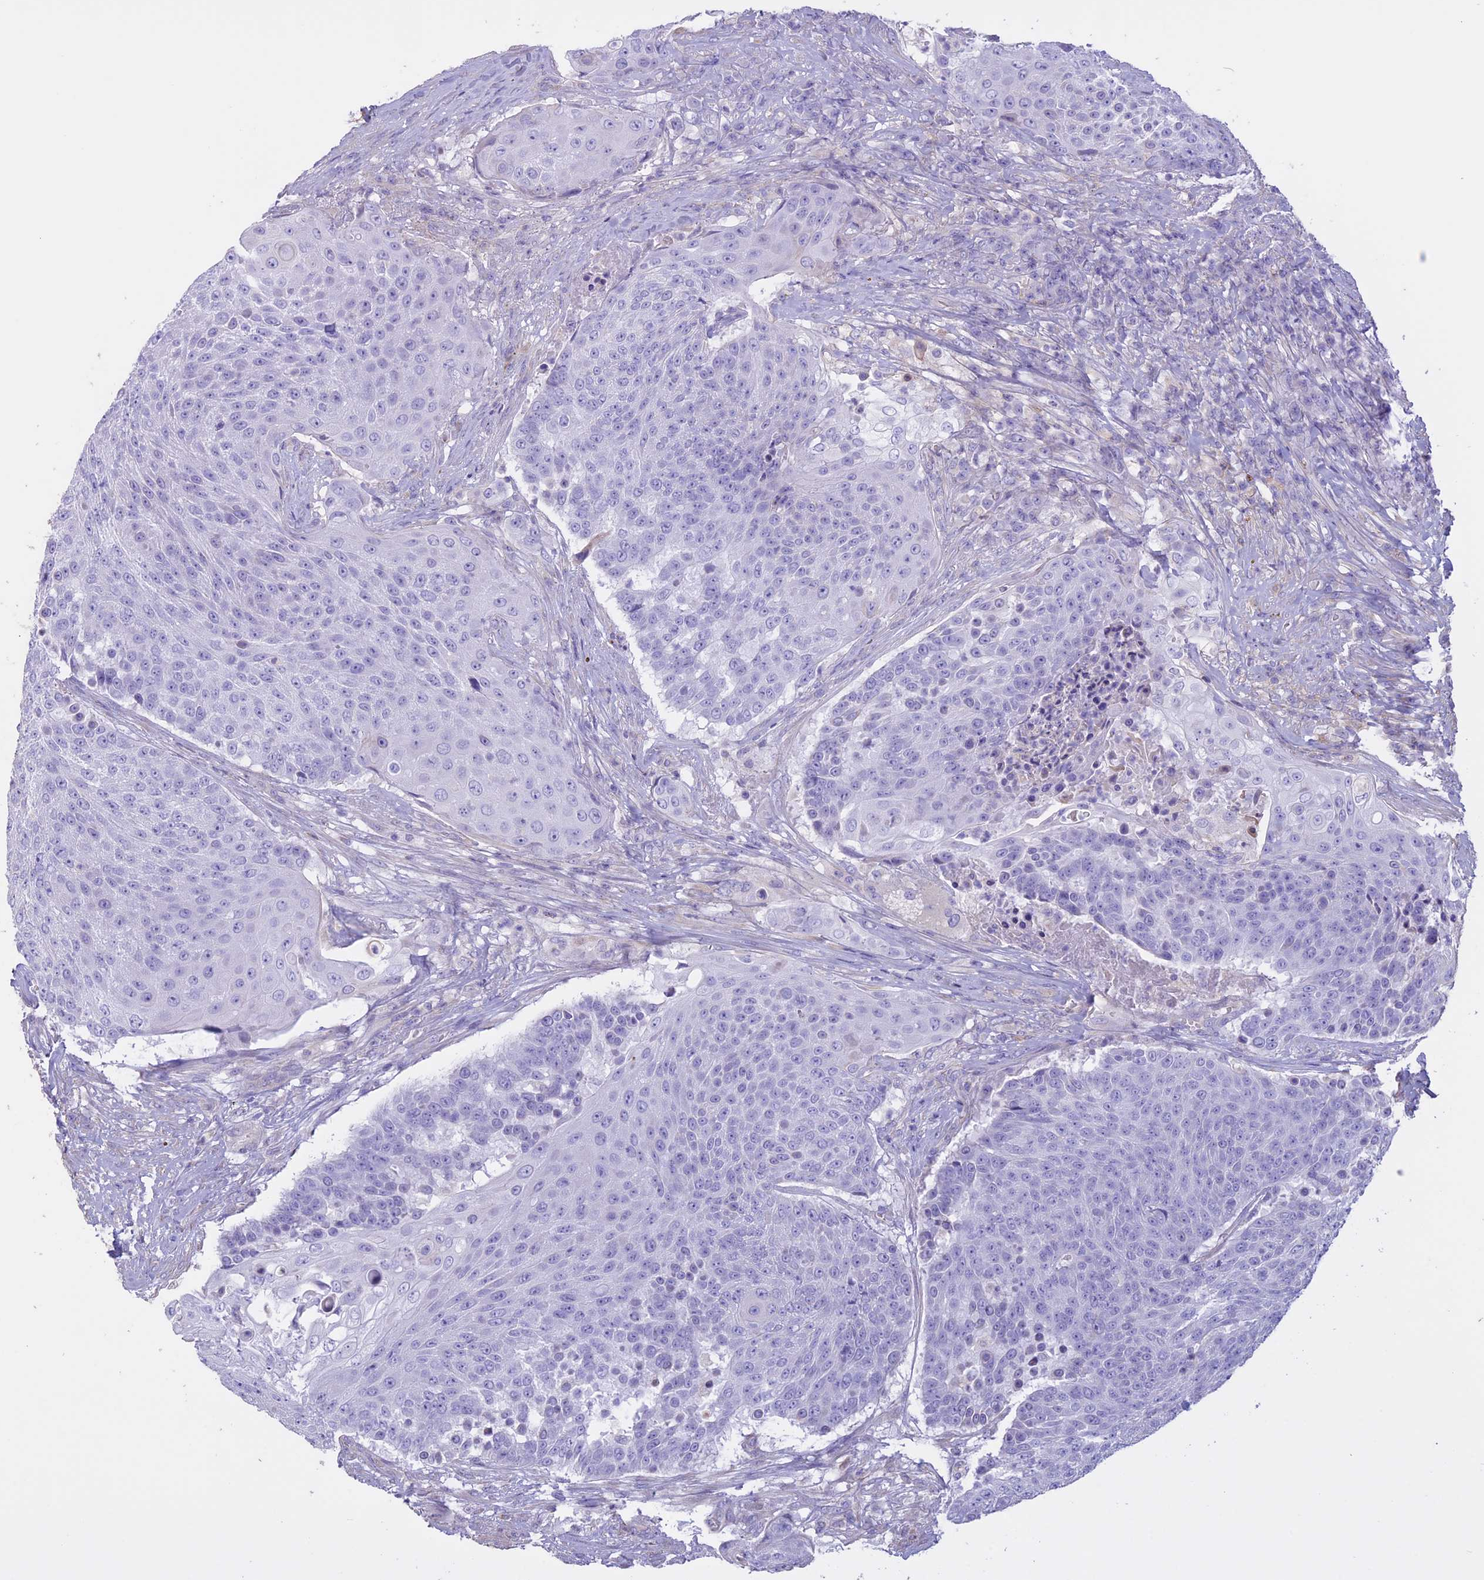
{"staining": {"intensity": "negative", "quantity": "none", "location": "none"}, "tissue": "urothelial cancer", "cell_type": "Tumor cells", "image_type": "cancer", "snomed": [{"axis": "morphology", "description": "Urothelial carcinoma, High grade"}, {"axis": "topography", "description": "Urinary bladder"}], "caption": "This is a image of IHC staining of urothelial carcinoma (high-grade), which shows no positivity in tumor cells.", "gene": "CCDC148", "patient": {"sex": "female", "age": 63}}